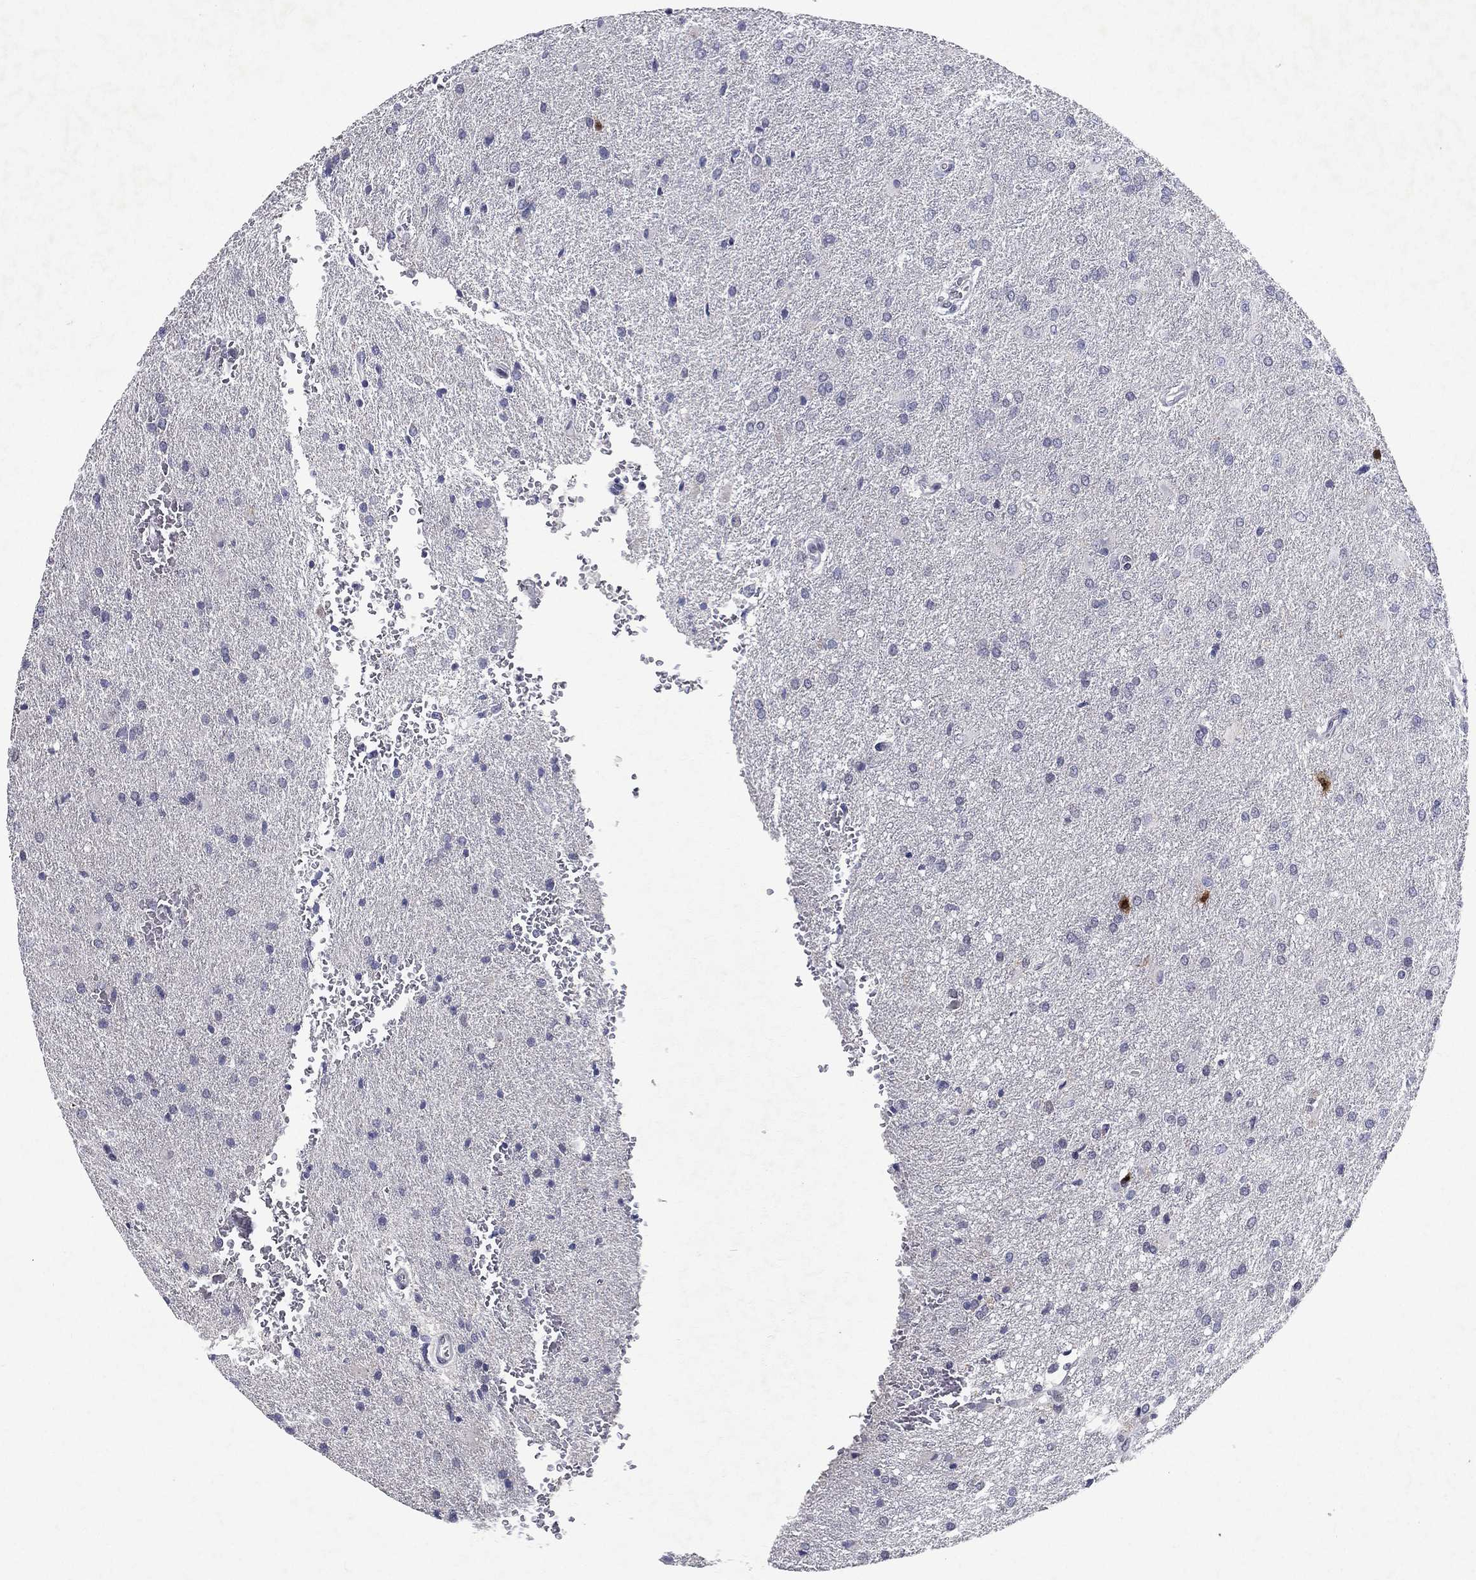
{"staining": {"intensity": "negative", "quantity": "none", "location": "none"}, "tissue": "glioma", "cell_type": "Tumor cells", "image_type": "cancer", "snomed": [{"axis": "morphology", "description": "Glioma, malignant, High grade"}, {"axis": "topography", "description": "Brain"}], "caption": "IHC image of malignant glioma (high-grade) stained for a protein (brown), which reveals no expression in tumor cells.", "gene": "RBFOX1", "patient": {"sex": "male", "age": 68}}